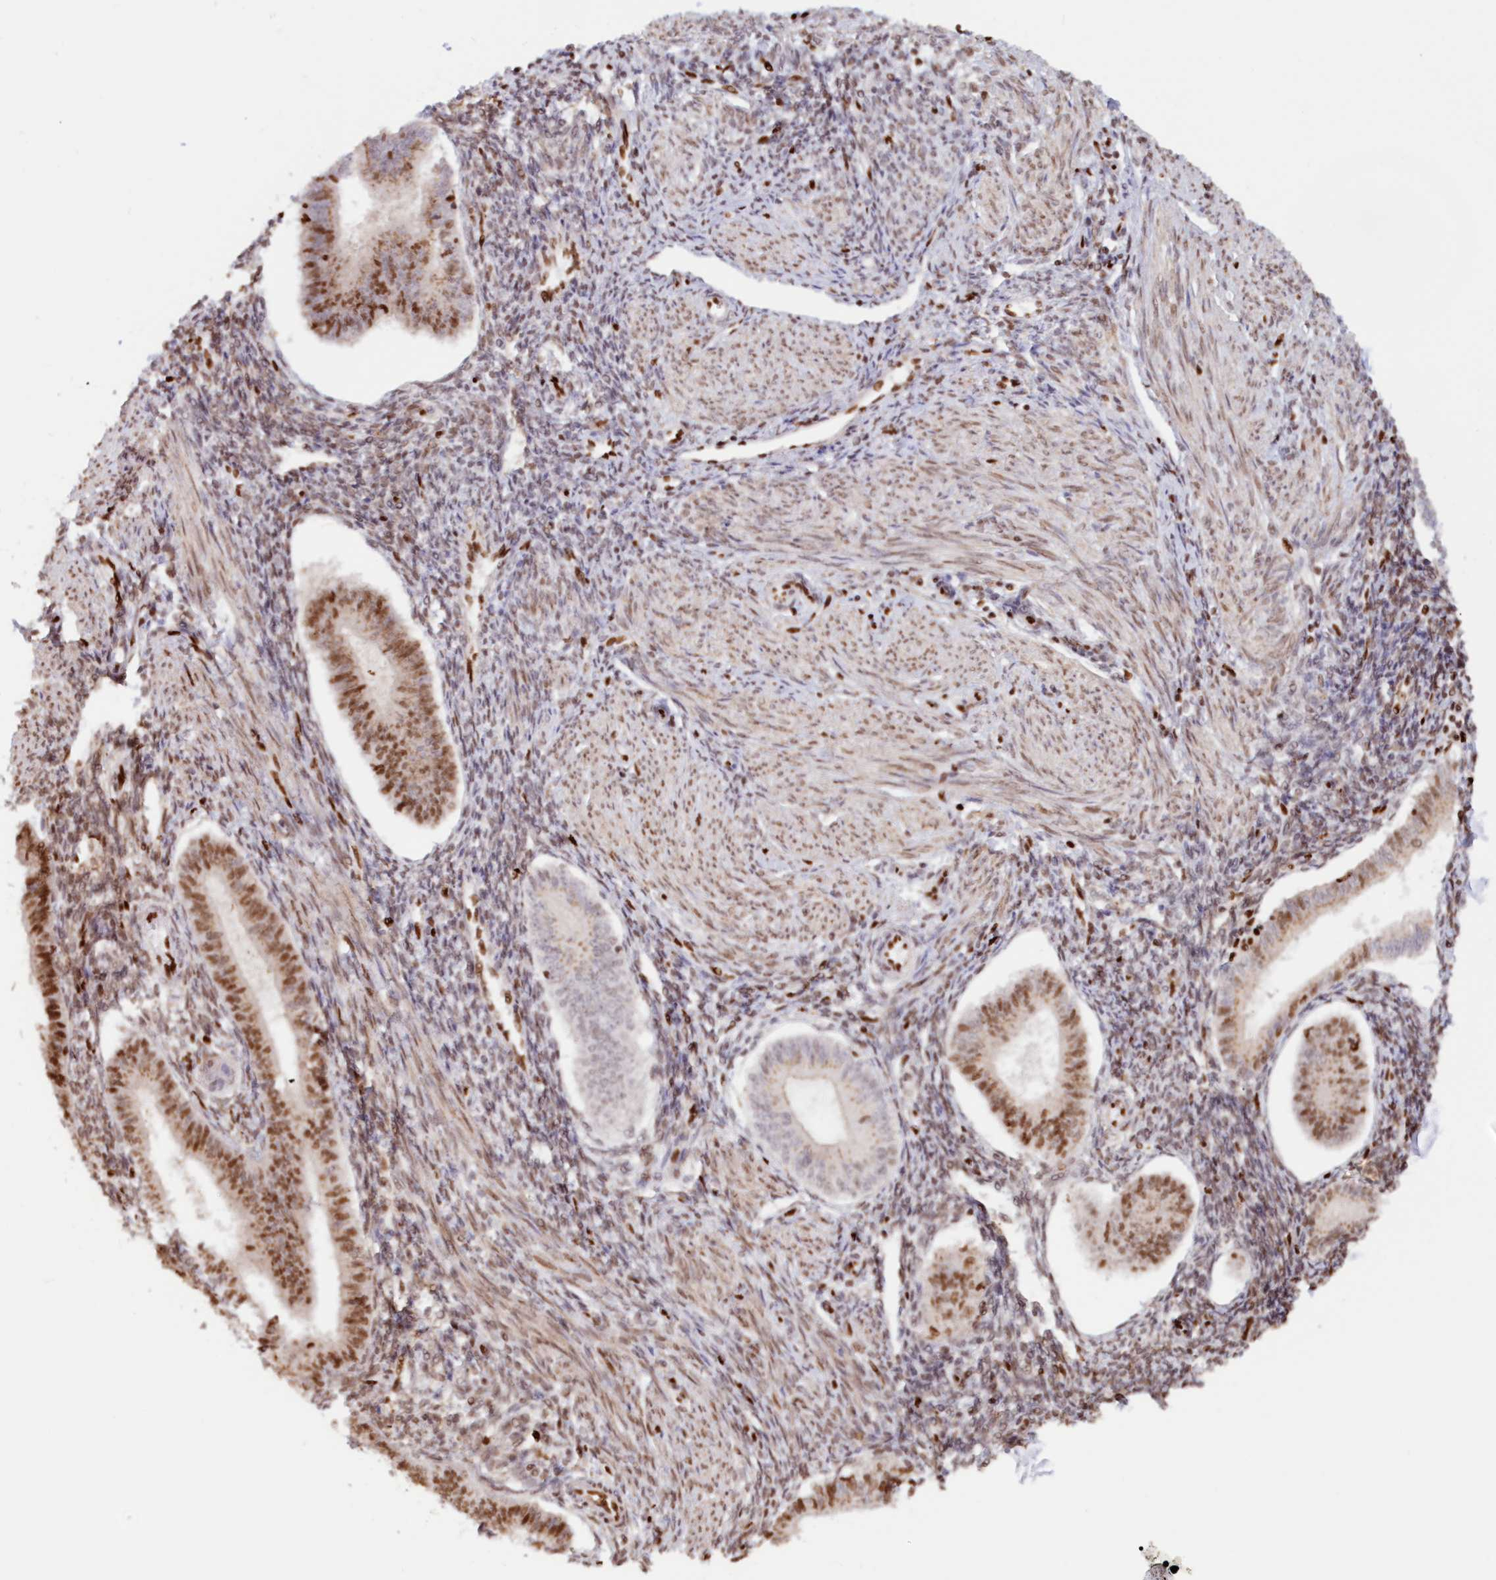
{"staining": {"intensity": "moderate", "quantity": "<25%", "location": "nuclear"}, "tissue": "endometrium", "cell_type": "Cells in endometrial stroma", "image_type": "normal", "snomed": [{"axis": "morphology", "description": "Normal tissue, NOS"}, {"axis": "topography", "description": "Uterus"}, {"axis": "topography", "description": "Endometrium"}], "caption": "Immunohistochemical staining of unremarkable endometrium reveals moderate nuclear protein expression in approximately <25% of cells in endometrial stroma.", "gene": "POLR2B", "patient": {"sex": "female", "age": 48}}